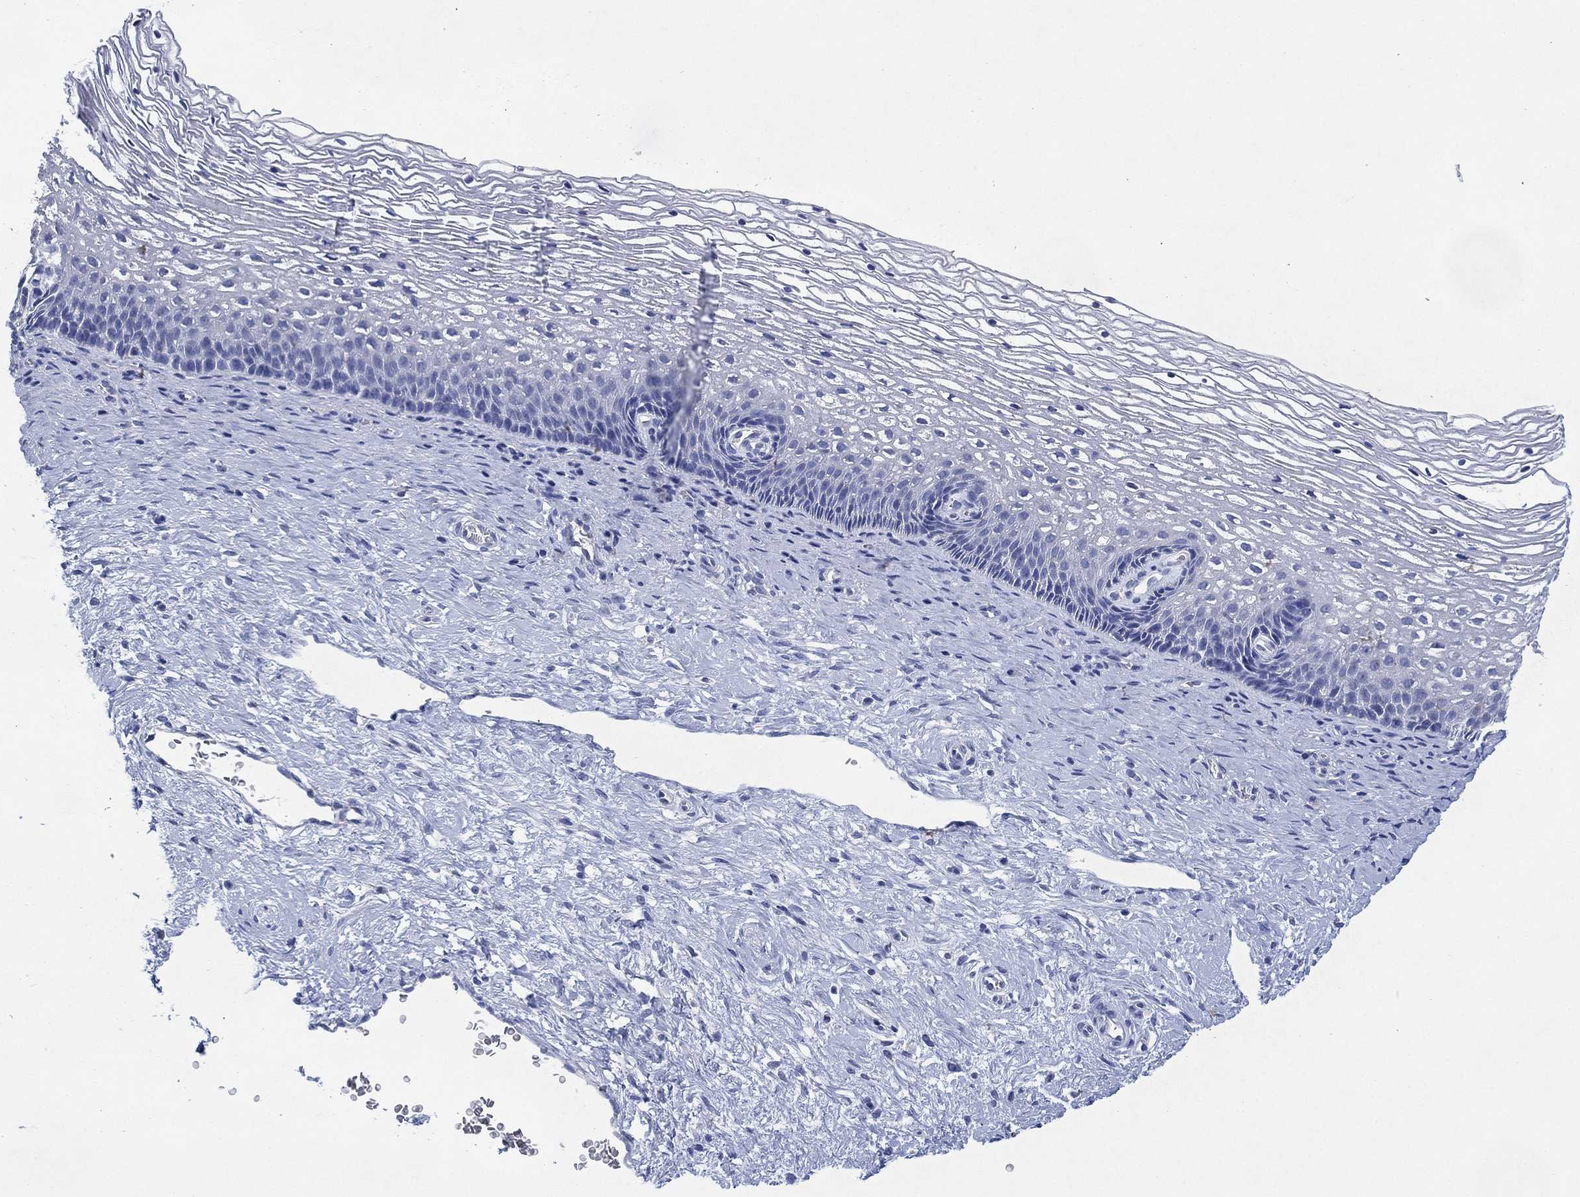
{"staining": {"intensity": "negative", "quantity": "none", "location": "none"}, "tissue": "cervix", "cell_type": "Glandular cells", "image_type": "normal", "snomed": [{"axis": "morphology", "description": "Normal tissue, NOS"}, {"axis": "topography", "description": "Cervix"}], "caption": "High magnification brightfield microscopy of benign cervix stained with DAB (brown) and counterstained with hematoxylin (blue): glandular cells show no significant expression.", "gene": "CHRNA3", "patient": {"sex": "female", "age": 34}}